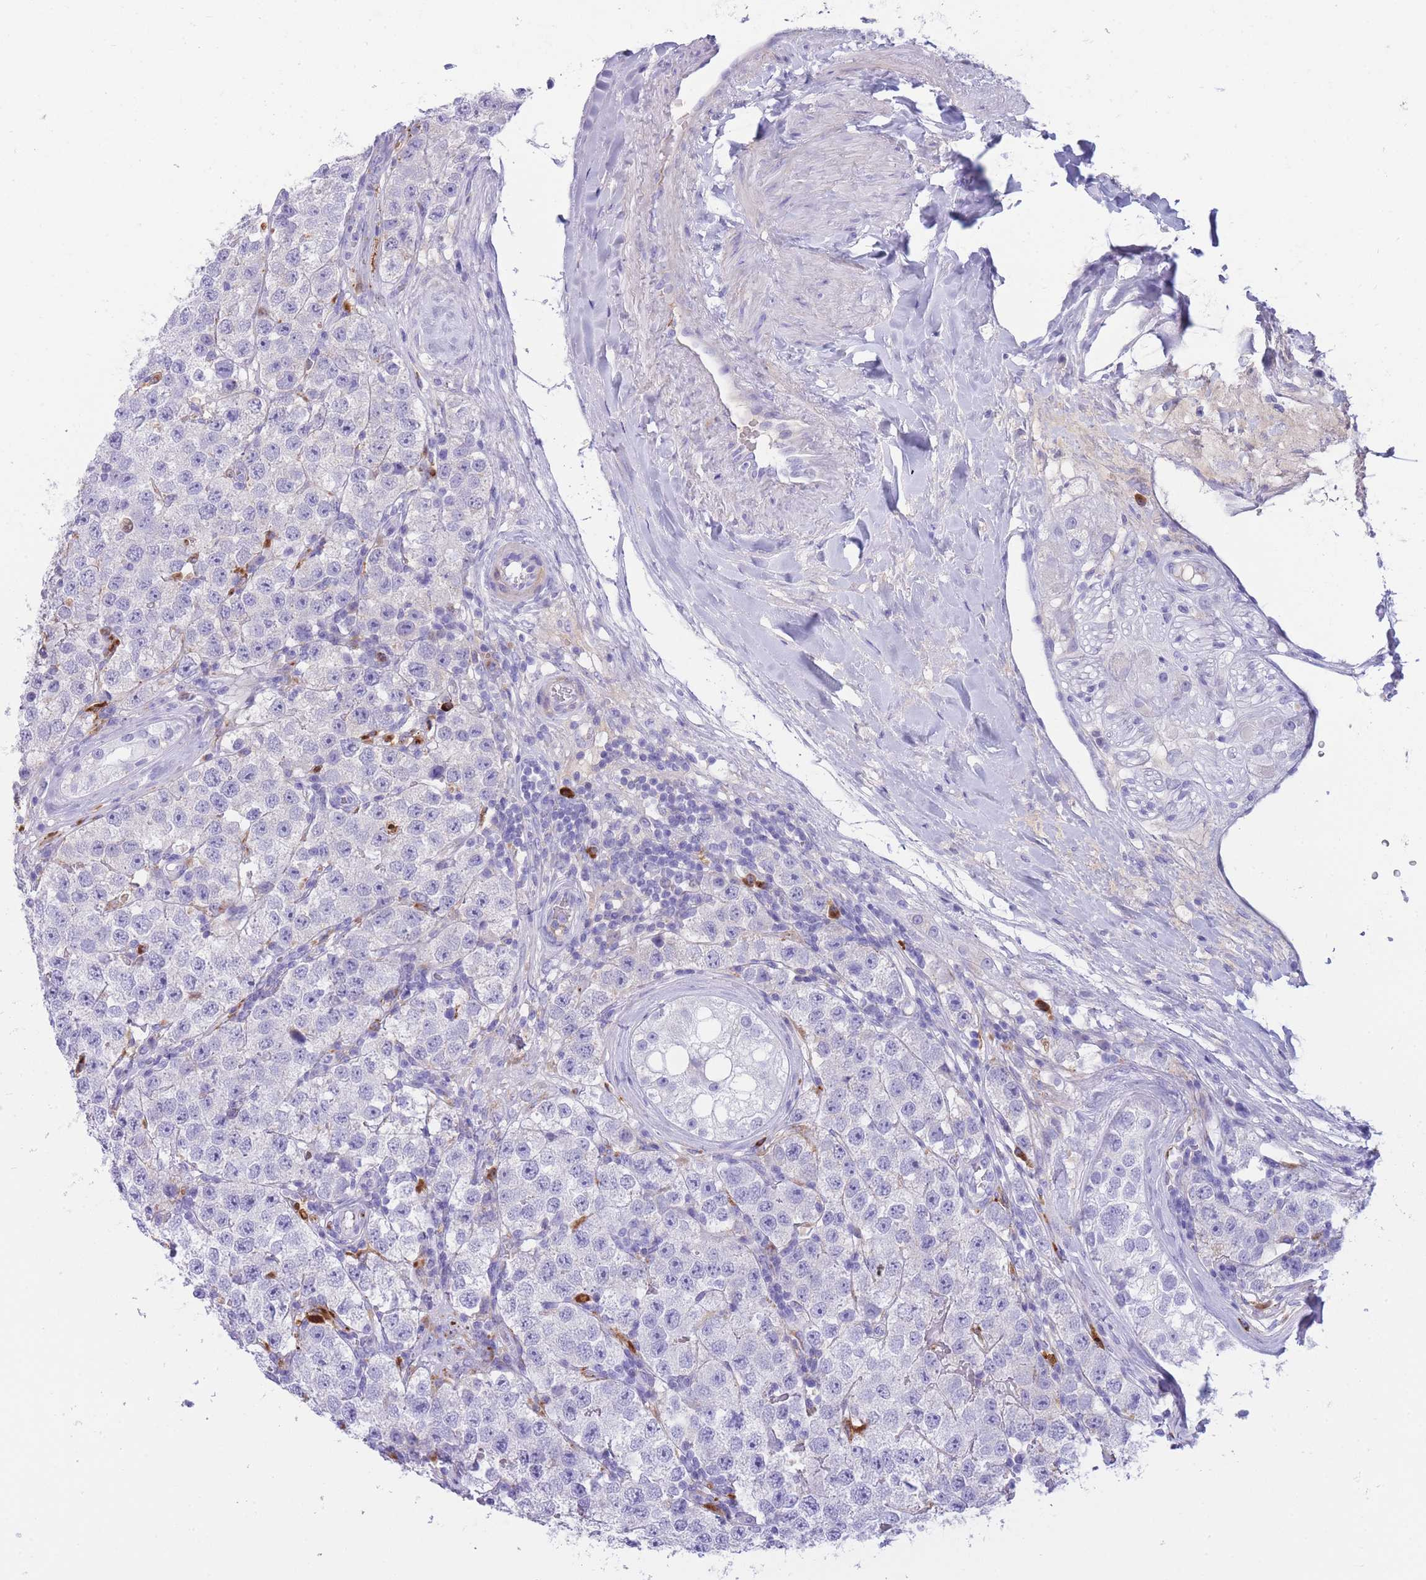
{"staining": {"intensity": "negative", "quantity": "none", "location": "none"}, "tissue": "testis cancer", "cell_type": "Tumor cells", "image_type": "cancer", "snomed": [{"axis": "morphology", "description": "Seminoma, NOS"}, {"axis": "topography", "description": "Testis"}], "caption": "IHC micrograph of neoplastic tissue: human seminoma (testis) stained with DAB displays no significant protein expression in tumor cells. The staining was performed using DAB to visualize the protein expression in brown, while the nuclei were stained in blue with hematoxylin (Magnification: 20x).", "gene": "PLBD1", "patient": {"sex": "male", "age": 34}}